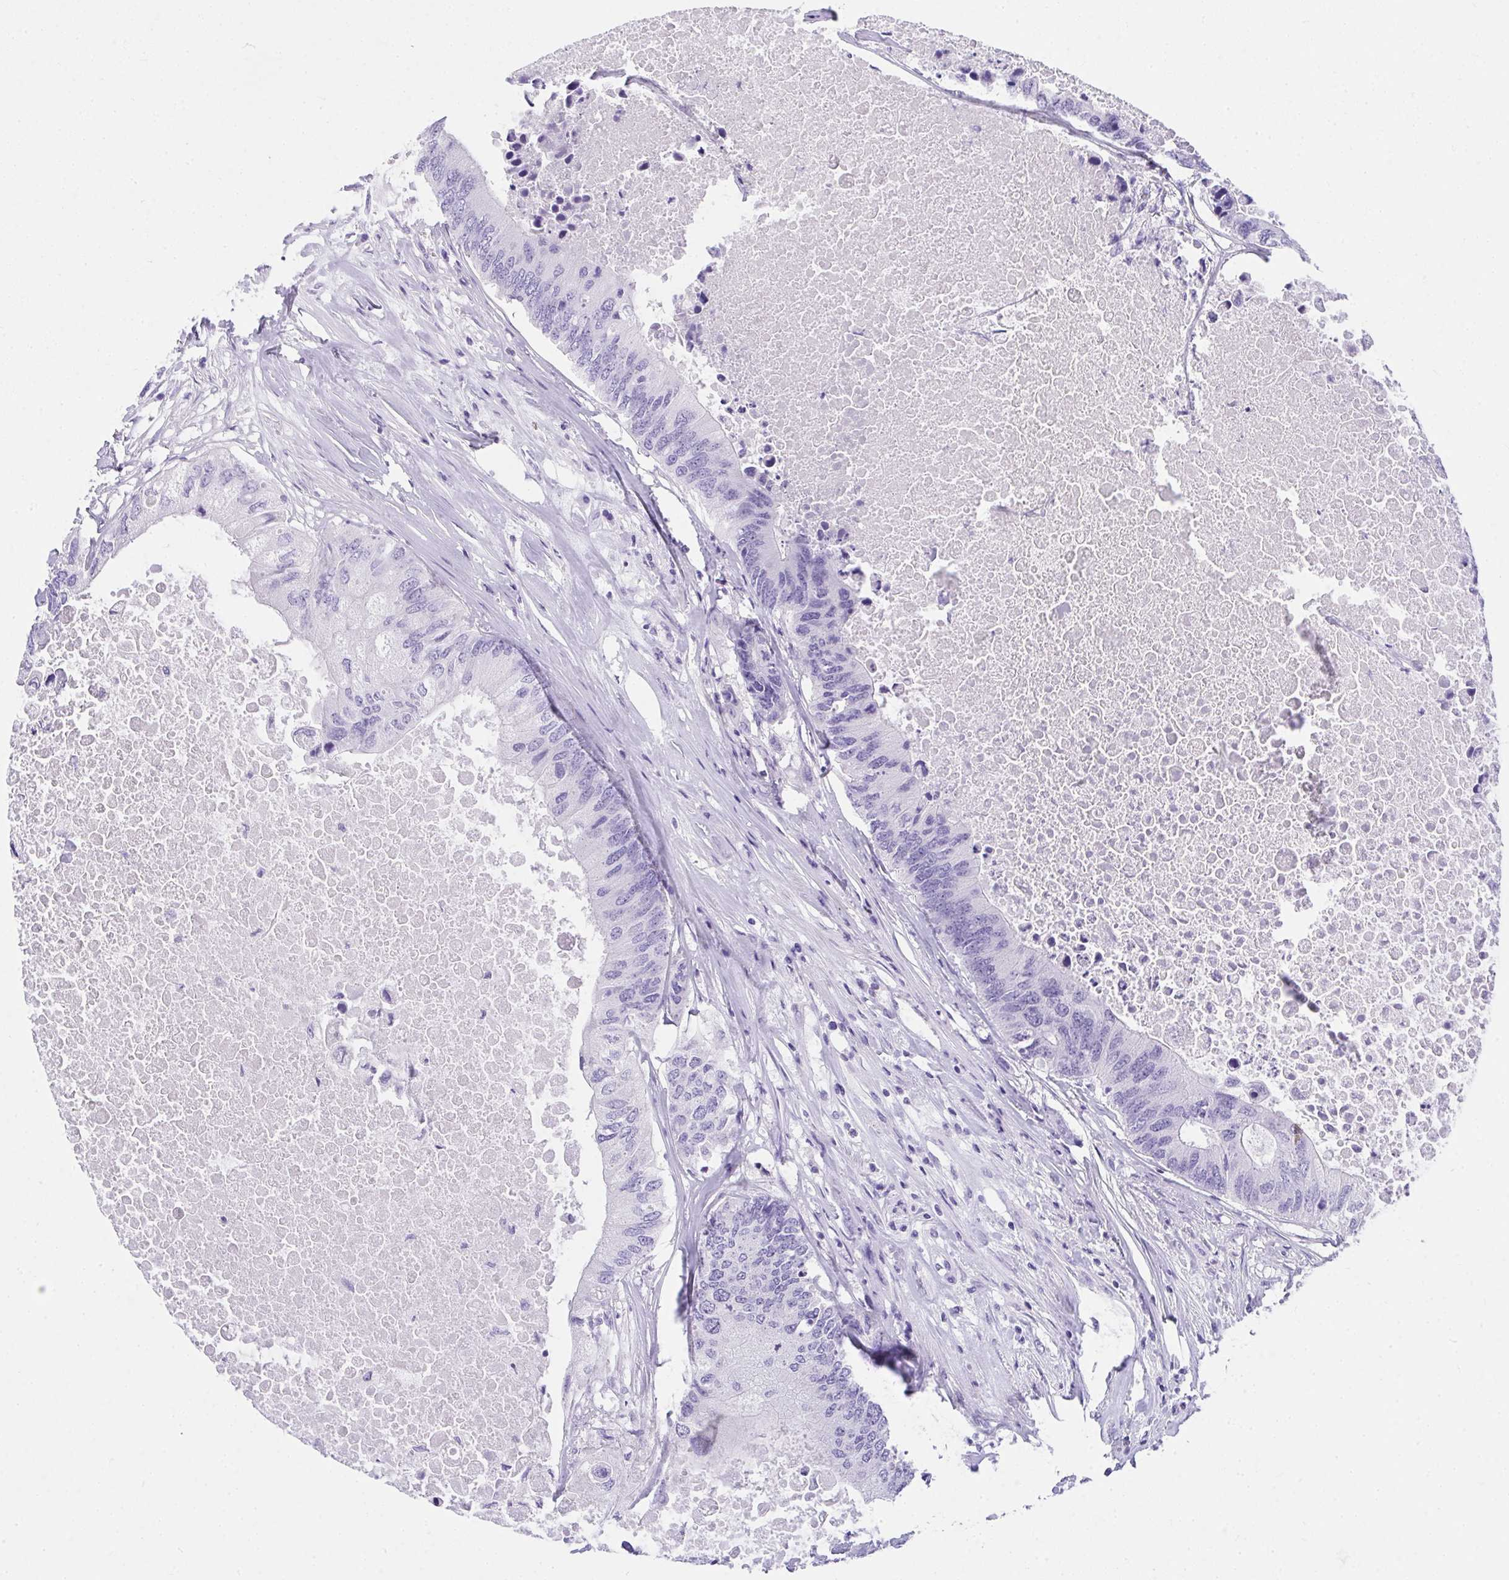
{"staining": {"intensity": "negative", "quantity": "none", "location": "none"}, "tissue": "colorectal cancer", "cell_type": "Tumor cells", "image_type": "cancer", "snomed": [{"axis": "morphology", "description": "Adenocarcinoma, NOS"}, {"axis": "topography", "description": "Colon"}], "caption": "IHC of adenocarcinoma (colorectal) displays no staining in tumor cells. (DAB (3,3'-diaminobenzidine) immunohistochemistry (IHC) visualized using brightfield microscopy, high magnification).", "gene": "AVIL", "patient": {"sex": "male", "age": 71}}